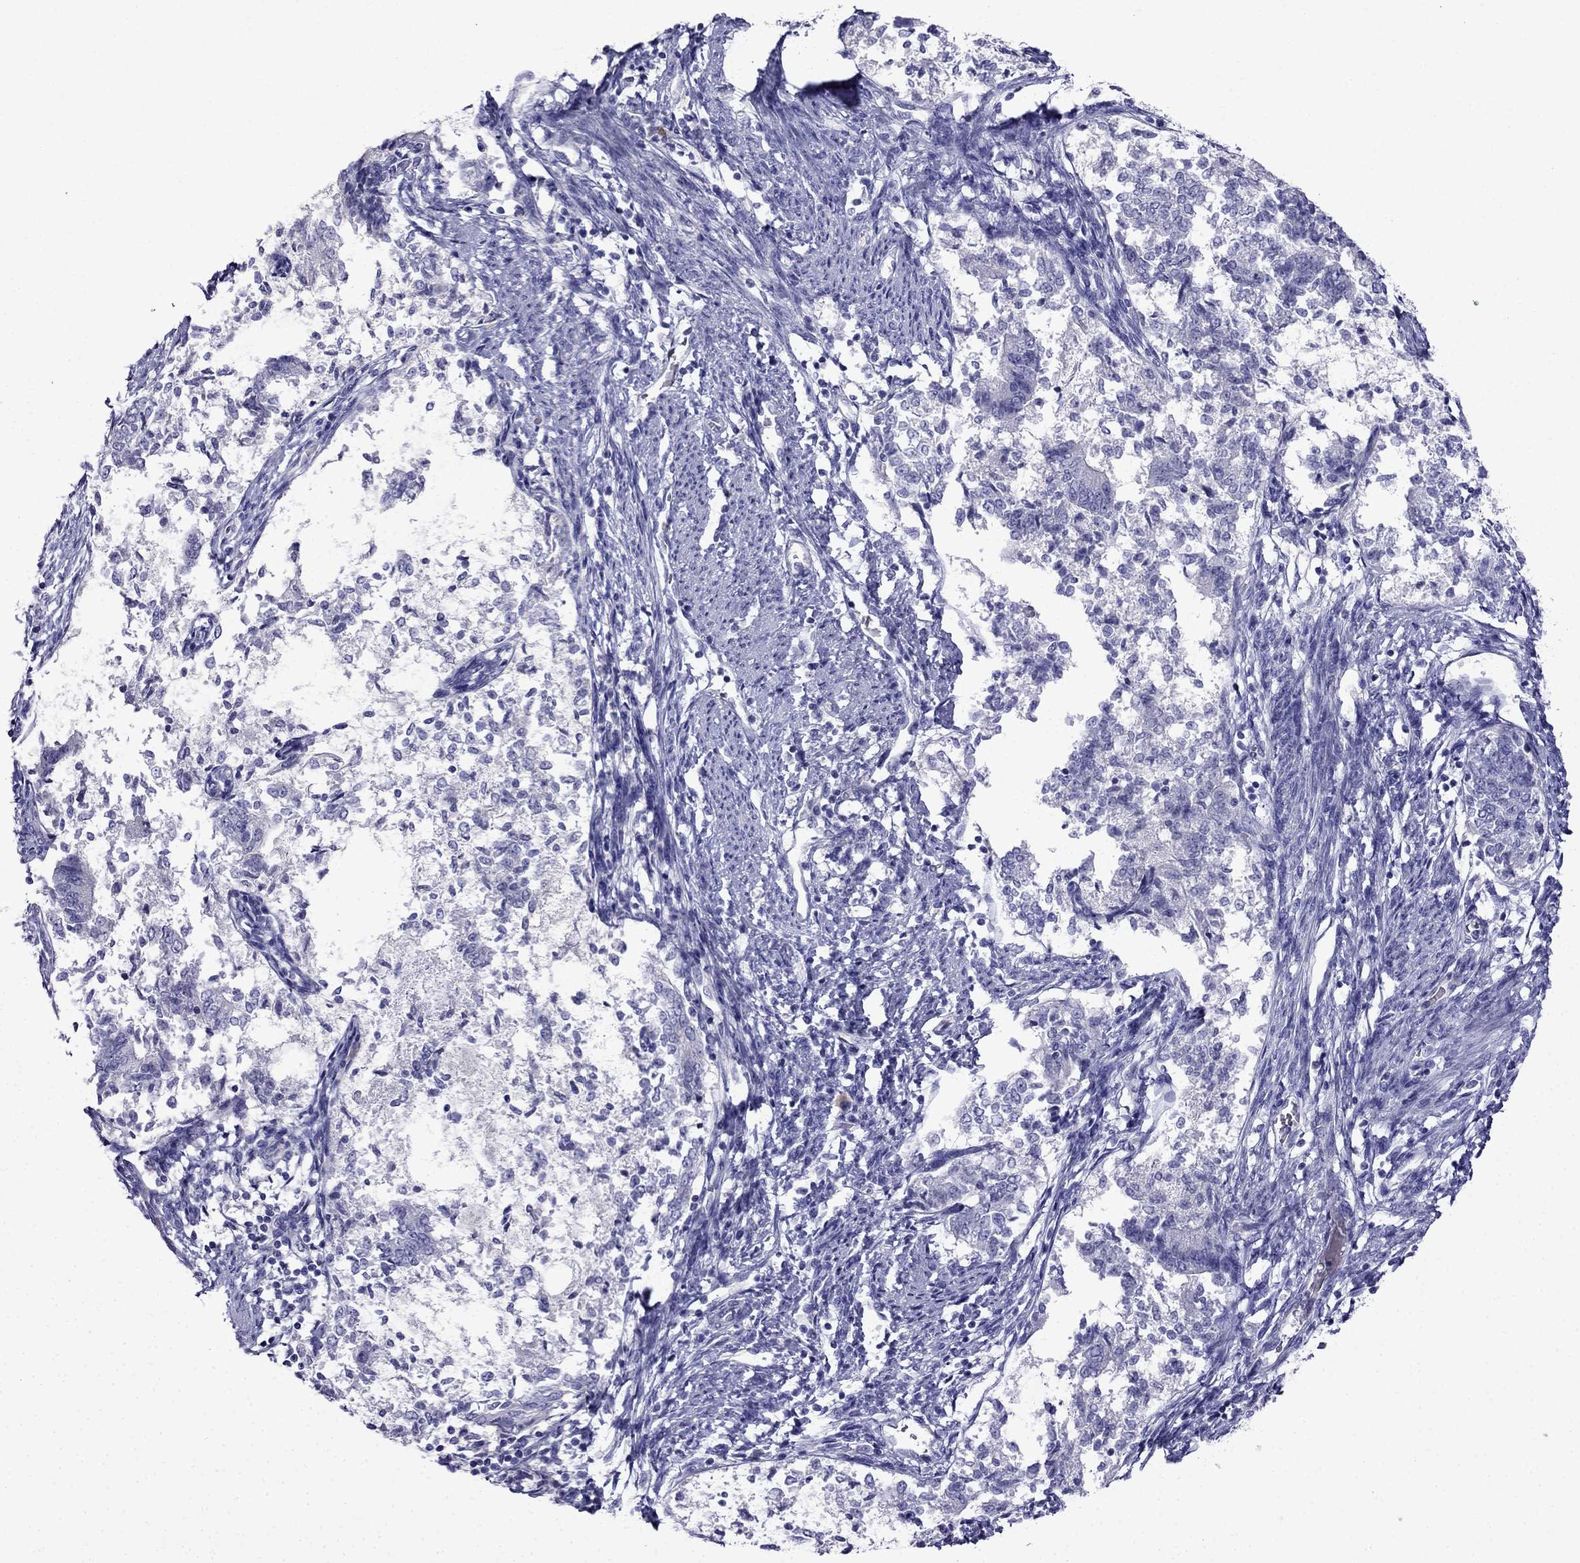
{"staining": {"intensity": "negative", "quantity": "none", "location": "none"}, "tissue": "endometrial cancer", "cell_type": "Tumor cells", "image_type": "cancer", "snomed": [{"axis": "morphology", "description": "Adenocarcinoma, NOS"}, {"axis": "topography", "description": "Endometrium"}], "caption": "A histopathology image of human endometrial cancer is negative for staining in tumor cells.", "gene": "PATE1", "patient": {"sex": "female", "age": 65}}